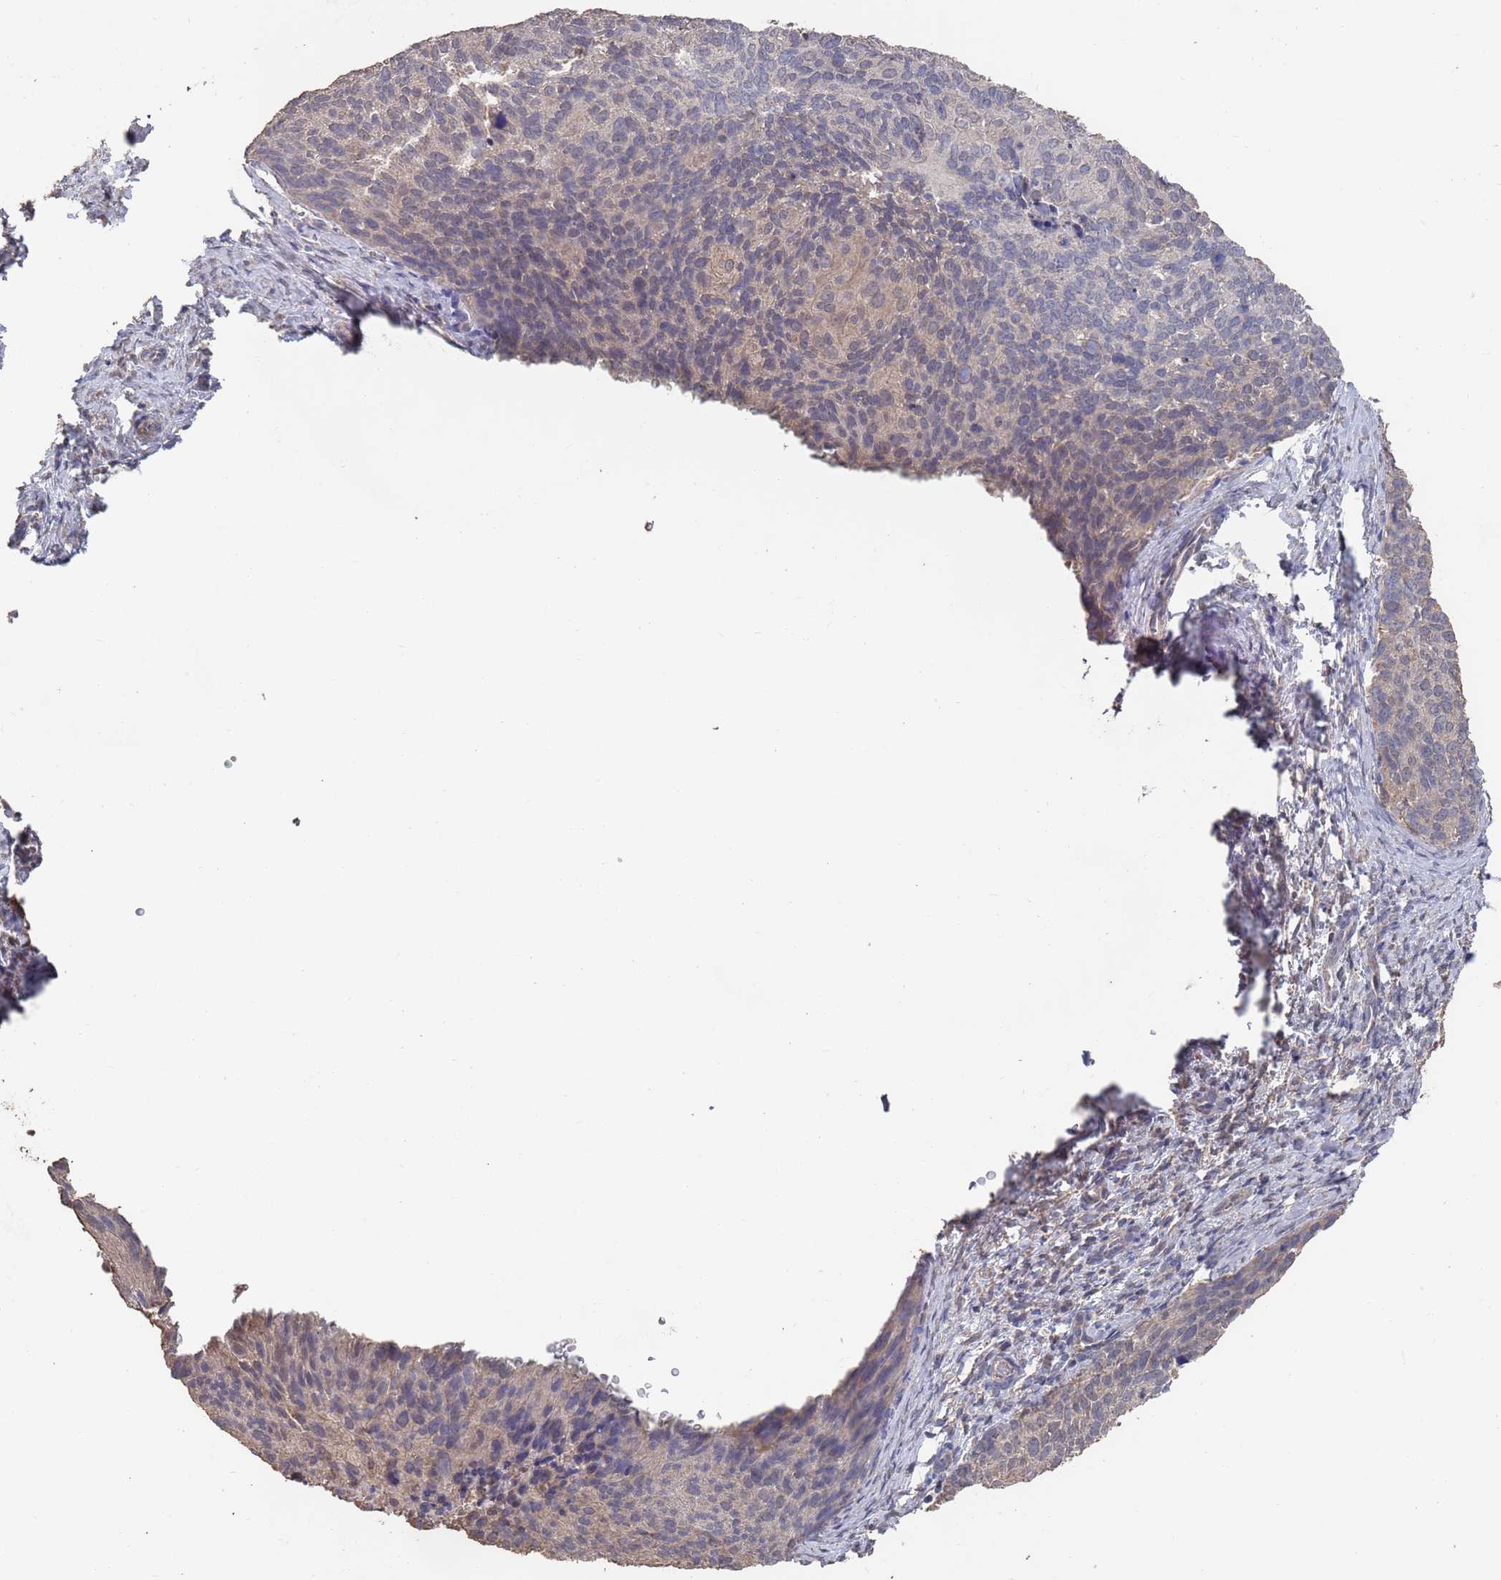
{"staining": {"intensity": "weak", "quantity": "<25%", "location": "cytoplasmic/membranous"}, "tissue": "cervical cancer", "cell_type": "Tumor cells", "image_type": "cancer", "snomed": [{"axis": "morphology", "description": "Squamous cell carcinoma, NOS"}, {"axis": "topography", "description": "Cervix"}], "caption": "Squamous cell carcinoma (cervical) was stained to show a protein in brown. There is no significant staining in tumor cells.", "gene": "BTBD18", "patient": {"sex": "female", "age": 80}}